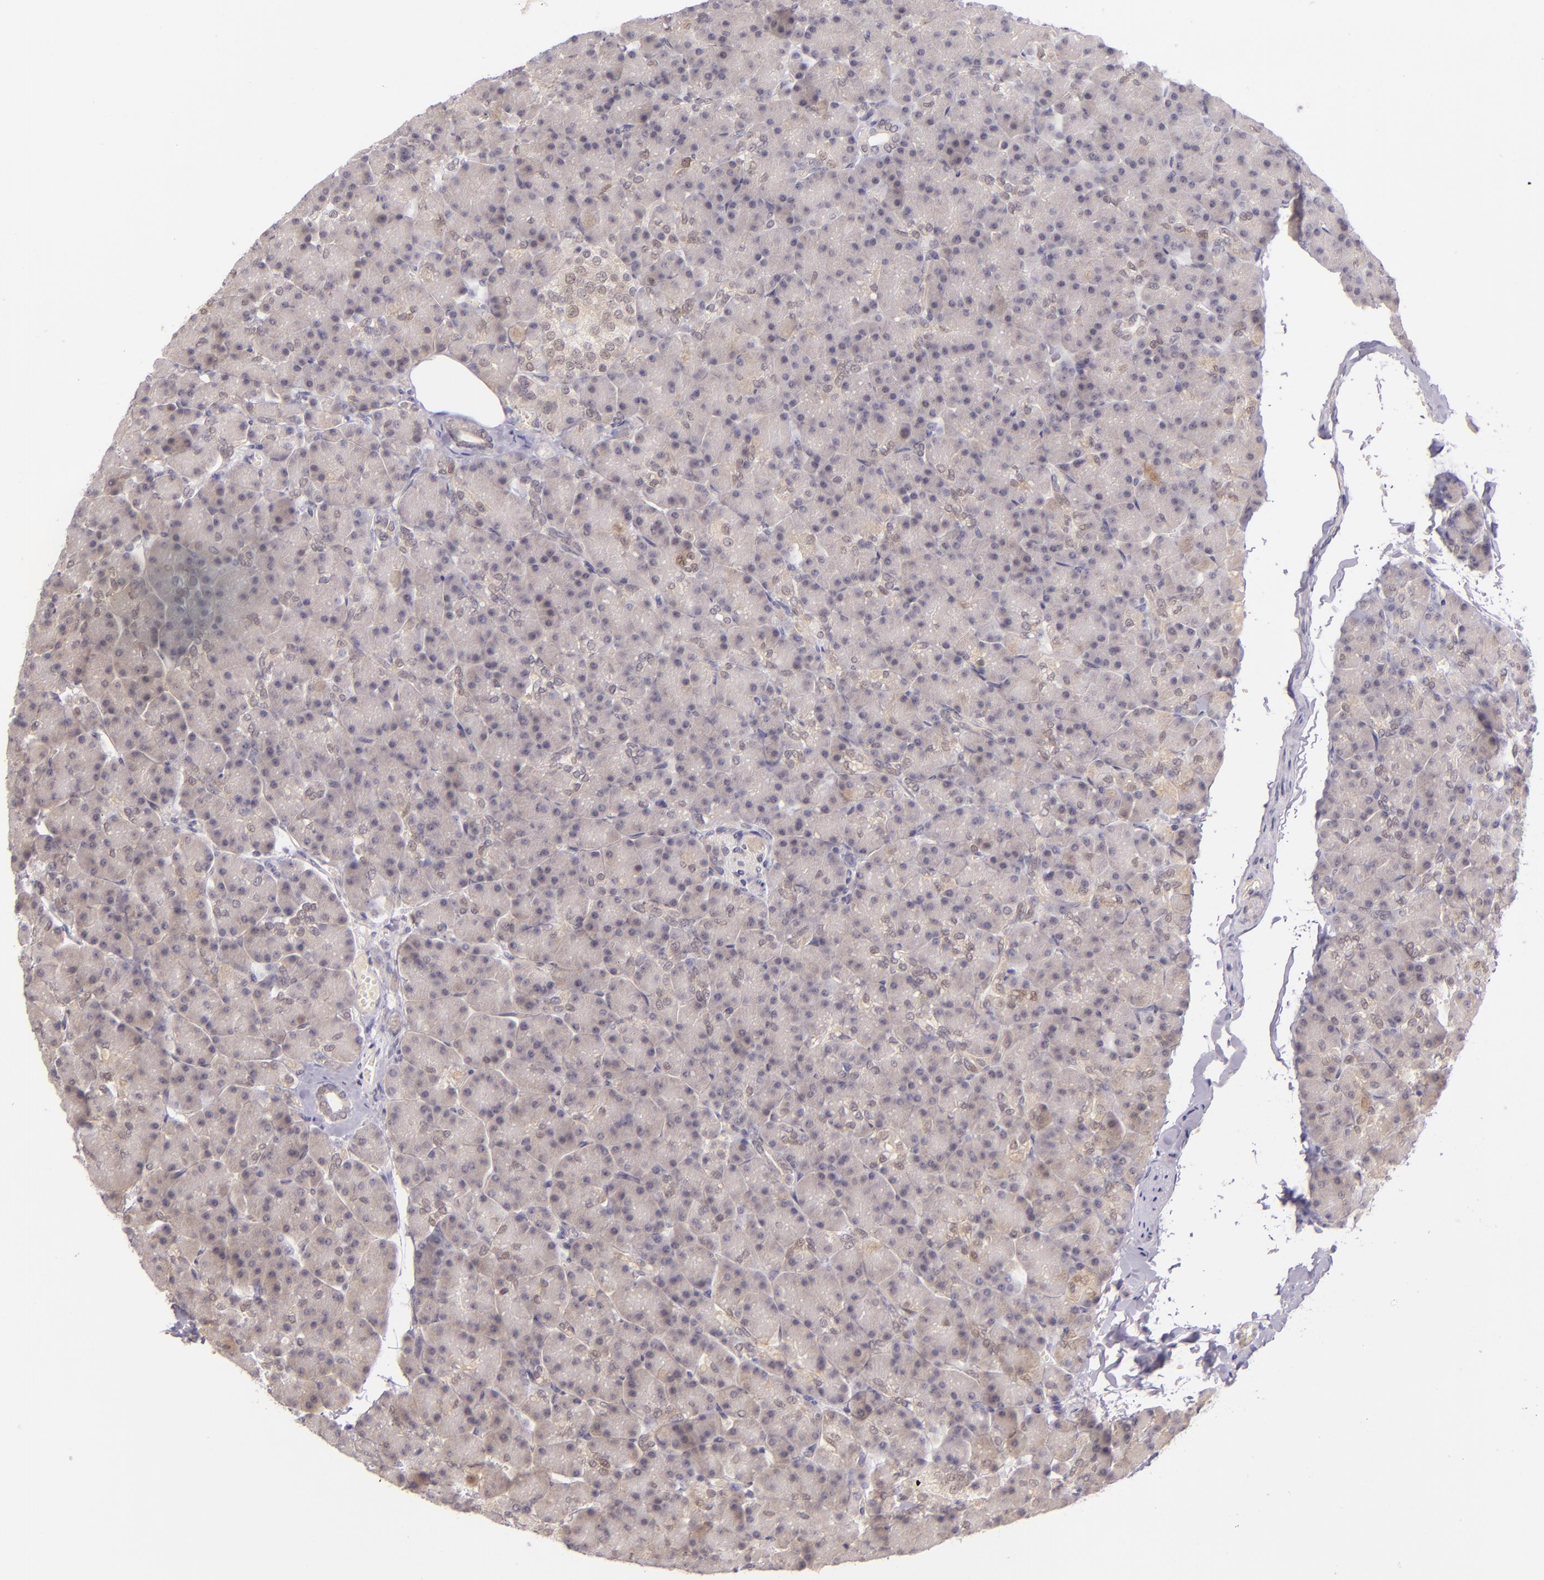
{"staining": {"intensity": "negative", "quantity": "none", "location": "none"}, "tissue": "pancreas", "cell_type": "Exocrine glandular cells", "image_type": "normal", "snomed": [{"axis": "morphology", "description": "Normal tissue, NOS"}, {"axis": "topography", "description": "Pancreas"}], "caption": "Pancreas was stained to show a protein in brown. There is no significant positivity in exocrine glandular cells. (DAB IHC with hematoxylin counter stain).", "gene": "CSE1L", "patient": {"sex": "female", "age": 43}}